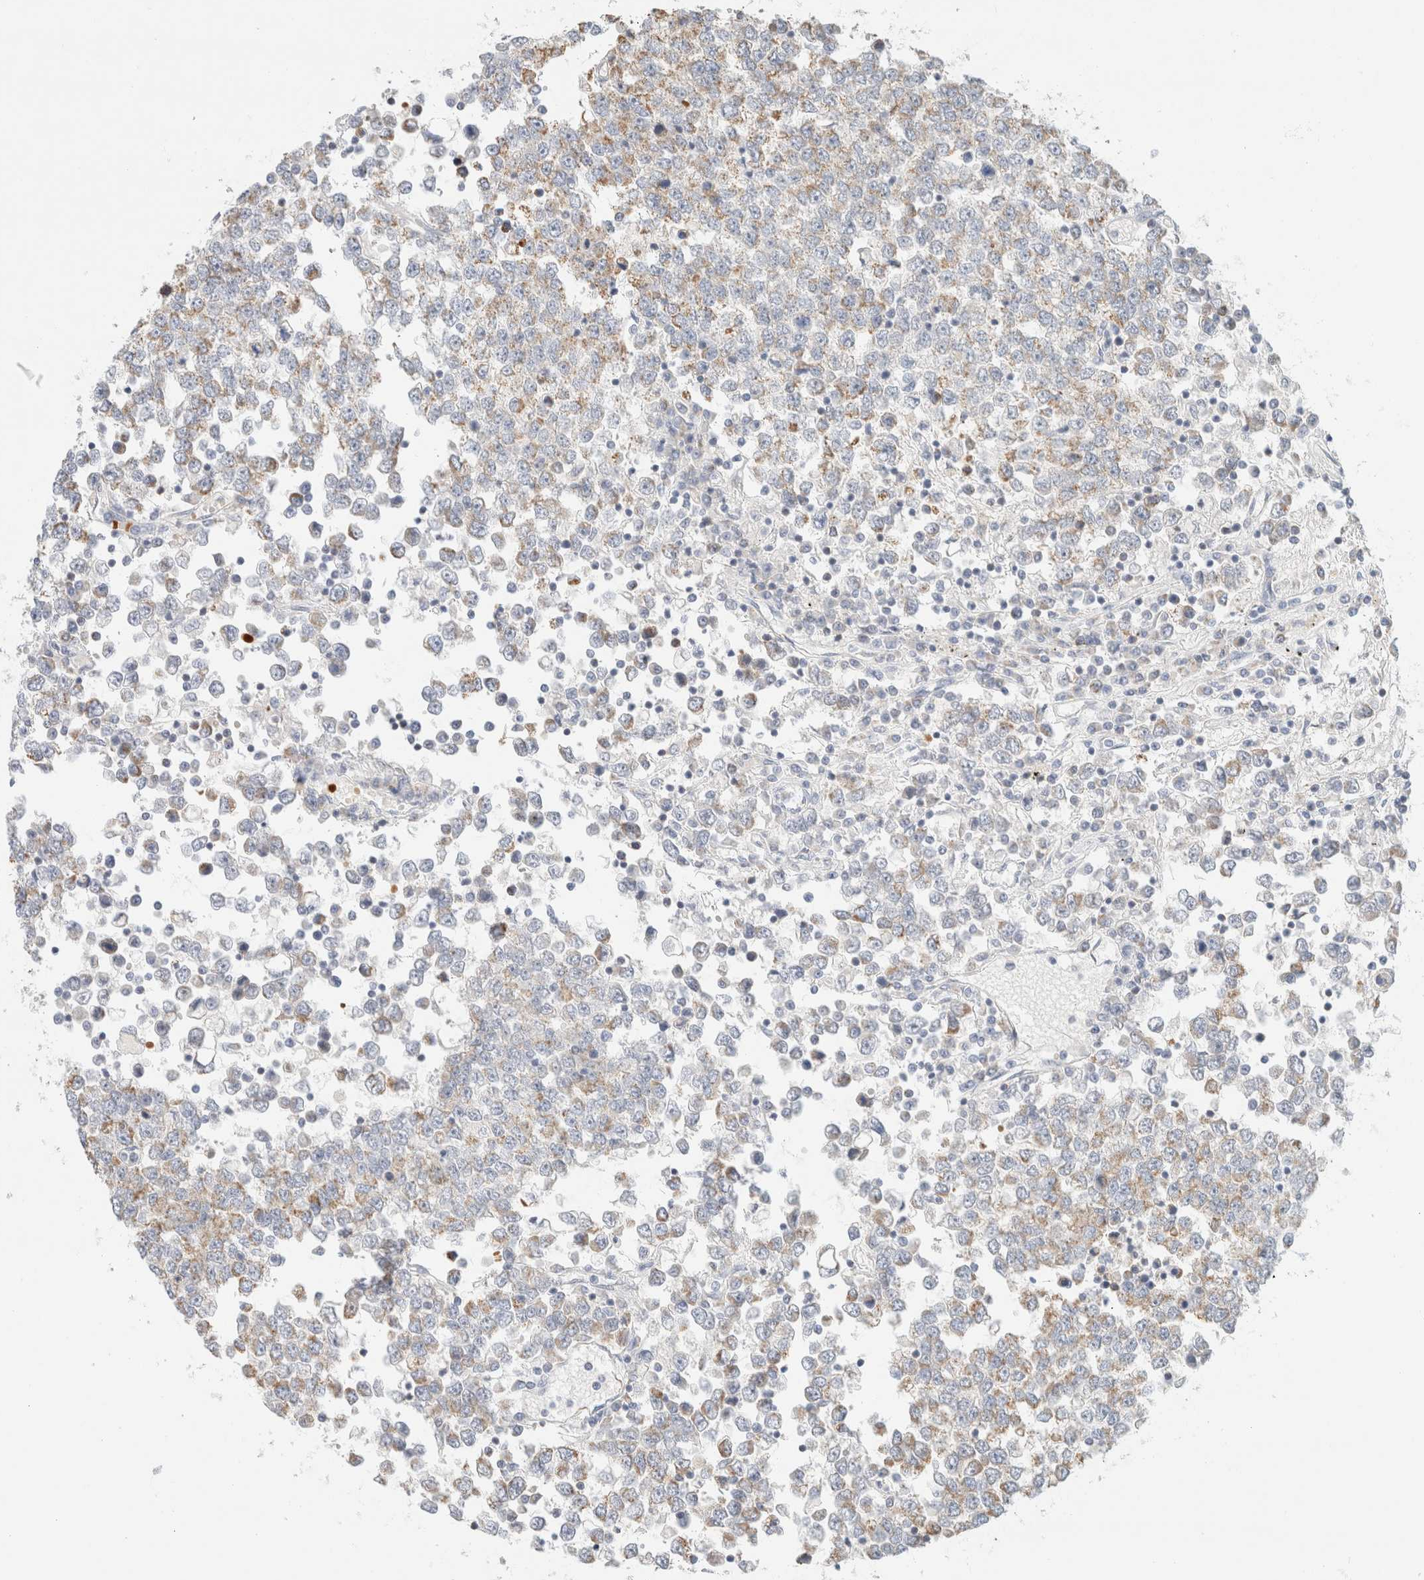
{"staining": {"intensity": "weak", "quantity": "25%-75%", "location": "cytoplasmic/membranous"}, "tissue": "testis cancer", "cell_type": "Tumor cells", "image_type": "cancer", "snomed": [{"axis": "morphology", "description": "Seminoma, NOS"}, {"axis": "topography", "description": "Testis"}], "caption": "Approximately 25%-75% of tumor cells in human seminoma (testis) reveal weak cytoplasmic/membranous protein expression as visualized by brown immunohistochemical staining.", "gene": "HDHD3", "patient": {"sex": "male", "age": 65}}